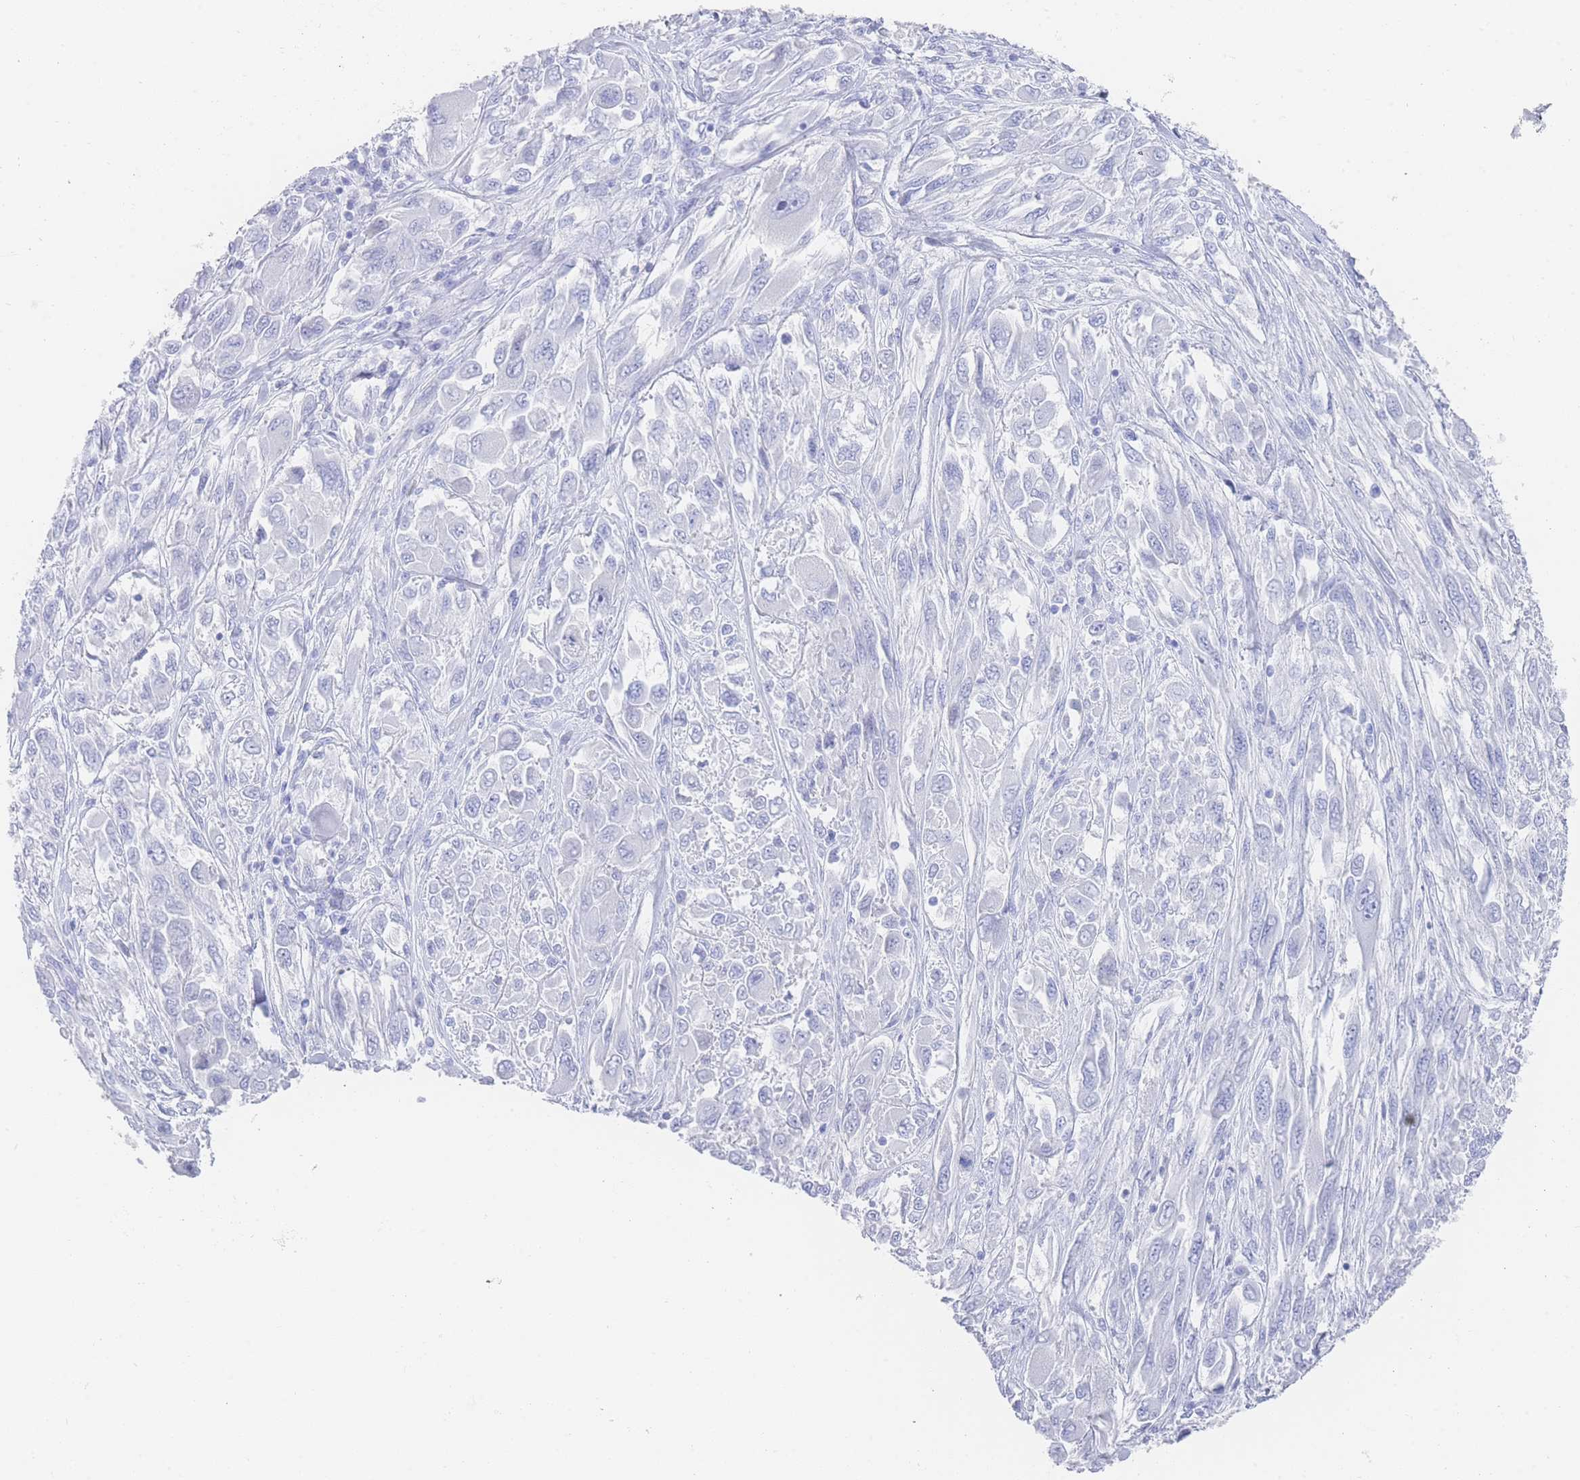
{"staining": {"intensity": "negative", "quantity": "none", "location": "none"}, "tissue": "melanoma", "cell_type": "Tumor cells", "image_type": "cancer", "snomed": [{"axis": "morphology", "description": "Malignant melanoma, NOS"}, {"axis": "topography", "description": "Skin"}], "caption": "Immunohistochemistry (IHC) histopathology image of melanoma stained for a protein (brown), which displays no positivity in tumor cells.", "gene": "LRRC37A", "patient": {"sex": "female", "age": 91}}